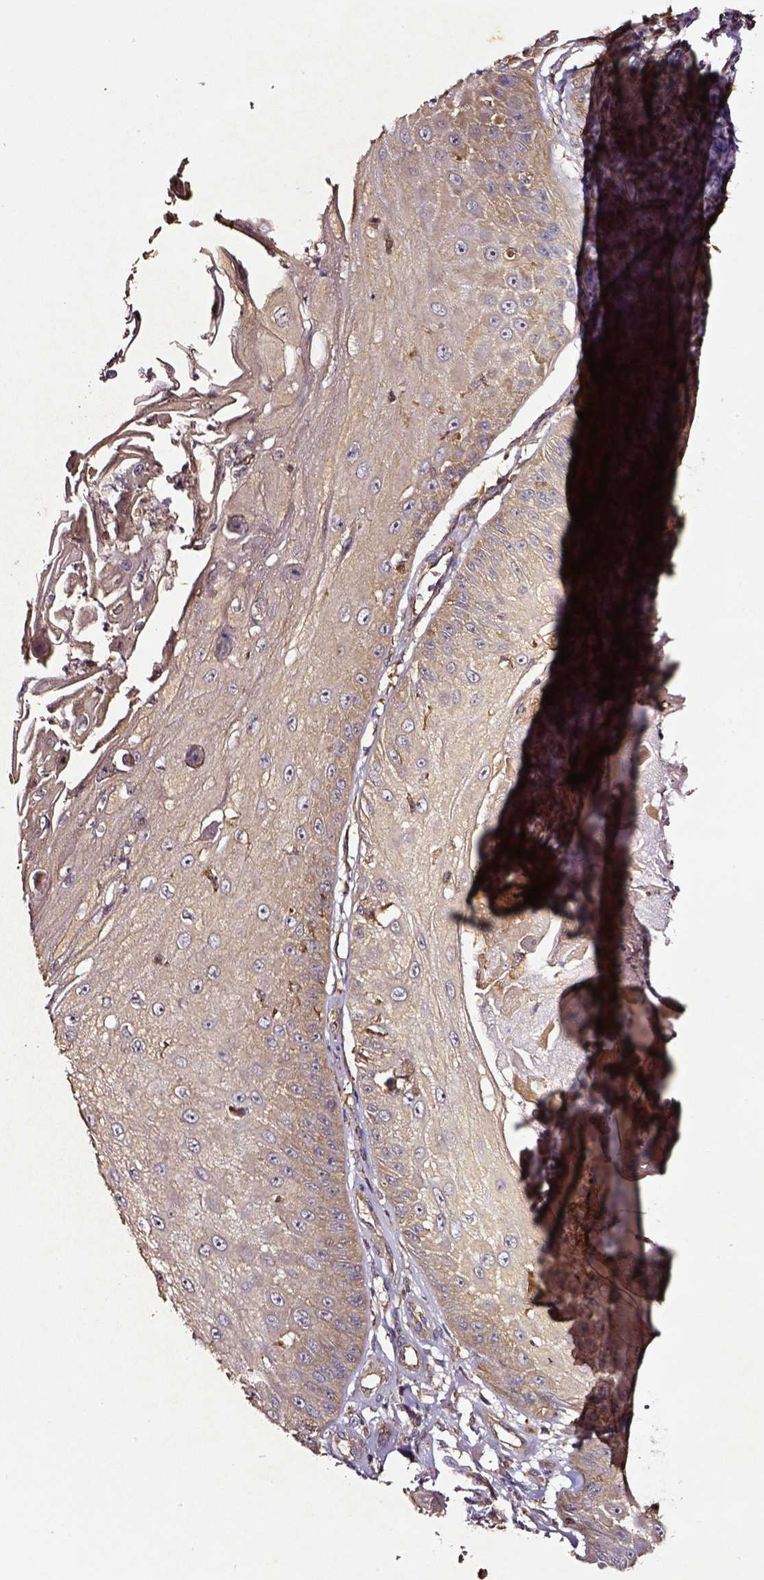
{"staining": {"intensity": "moderate", "quantity": ">75%", "location": "cytoplasmic/membranous"}, "tissue": "skin cancer", "cell_type": "Tumor cells", "image_type": "cancer", "snomed": [{"axis": "morphology", "description": "Squamous cell carcinoma, NOS"}, {"axis": "topography", "description": "Skin"}], "caption": "Squamous cell carcinoma (skin) tissue shows moderate cytoplasmic/membranous staining in approximately >75% of tumor cells", "gene": "RASSF5", "patient": {"sex": "male", "age": 70}}